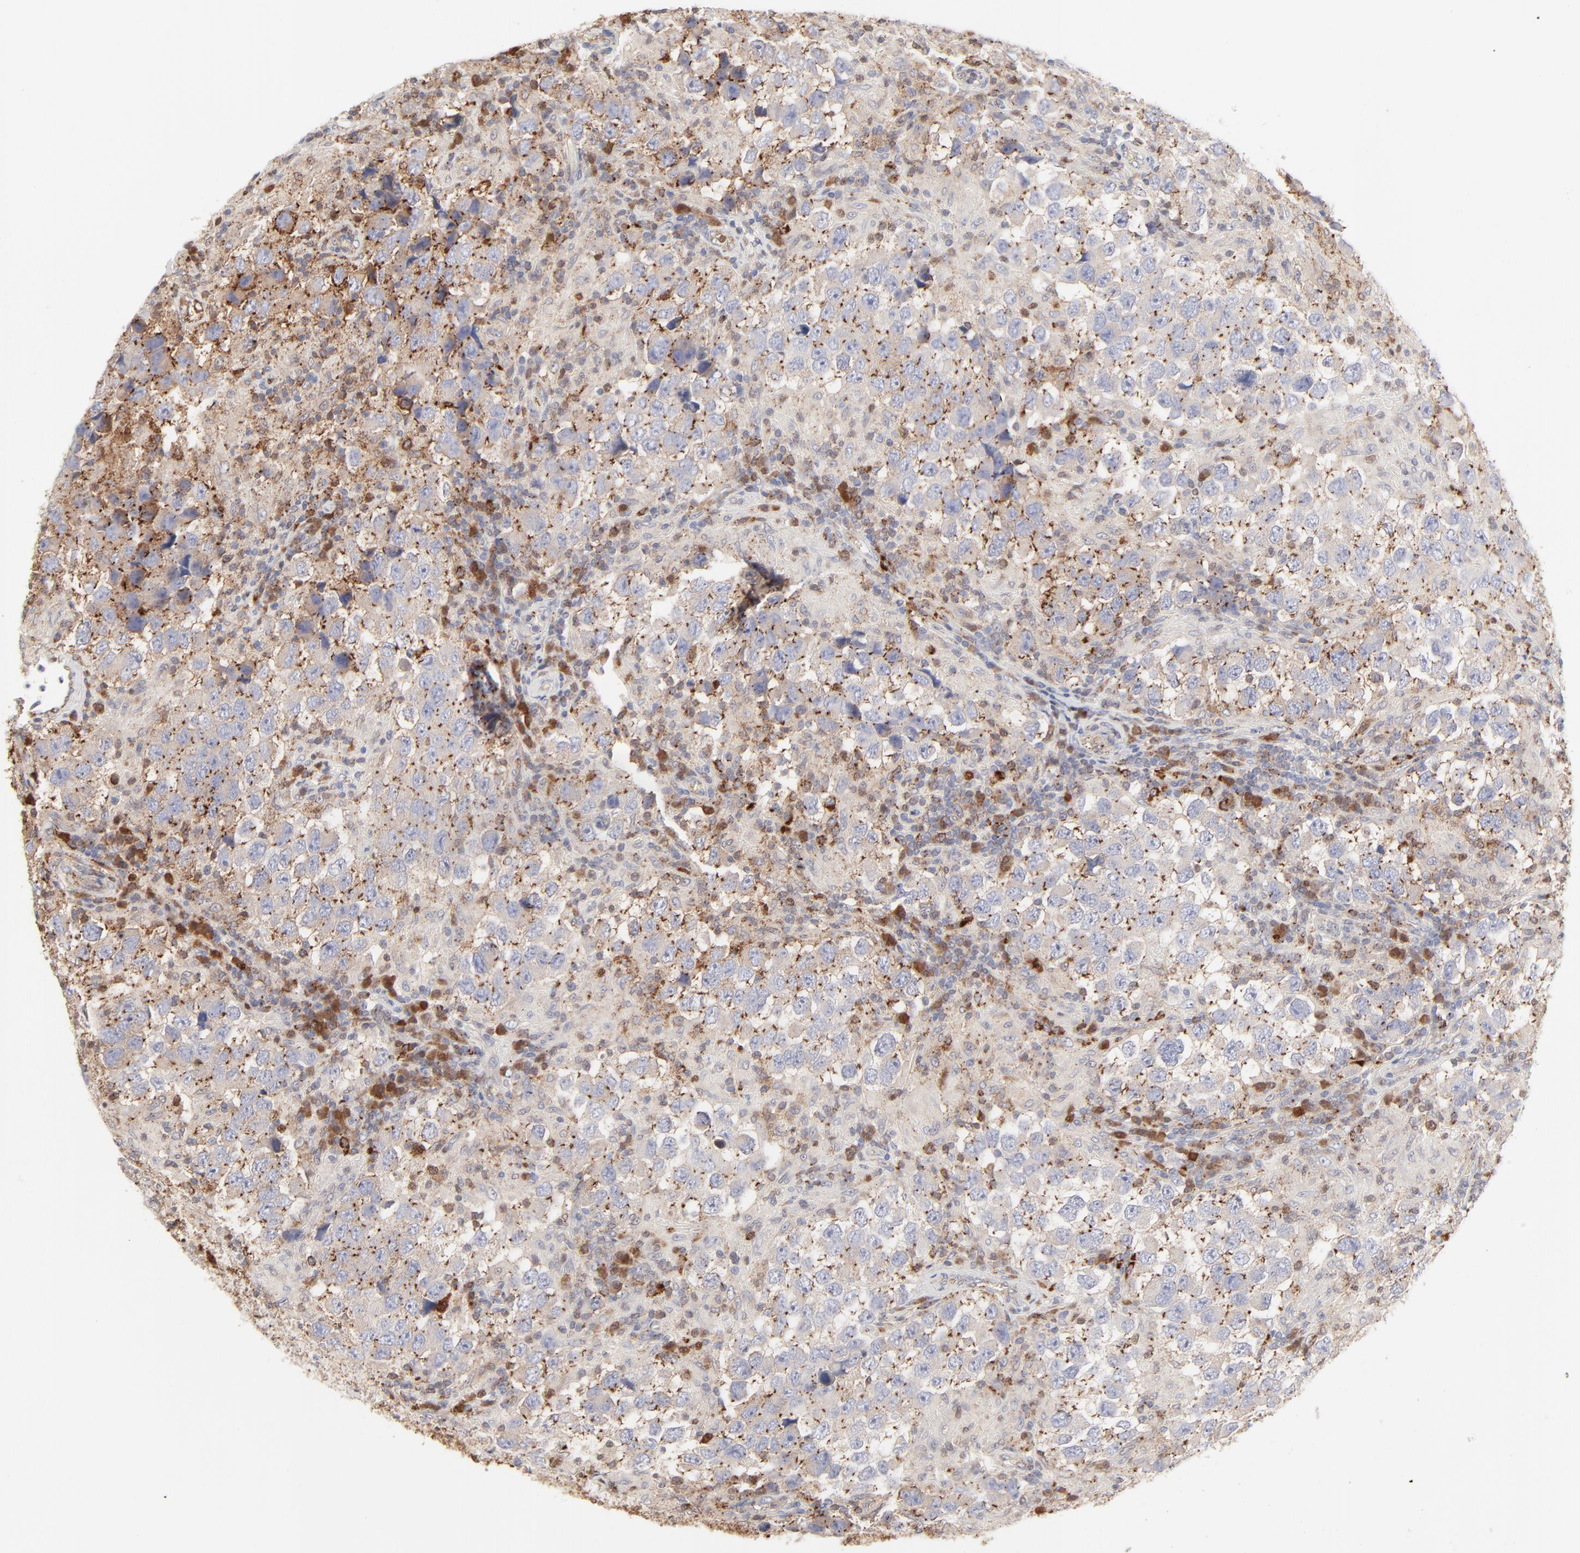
{"staining": {"intensity": "negative", "quantity": "none", "location": "none"}, "tissue": "testis cancer", "cell_type": "Tumor cells", "image_type": "cancer", "snomed": [{"axis": "morphology", "description": "Carcinoma, Embryonal, NOS"}, {"axis": "topography", "description": "Testis"}], "caption": "Immunohistochemistry of testis embryonal carcinoma demonstrates no expression in tumor cells.", "gene": "CDK6", "patient": {"sex": "male", "age": 21}}